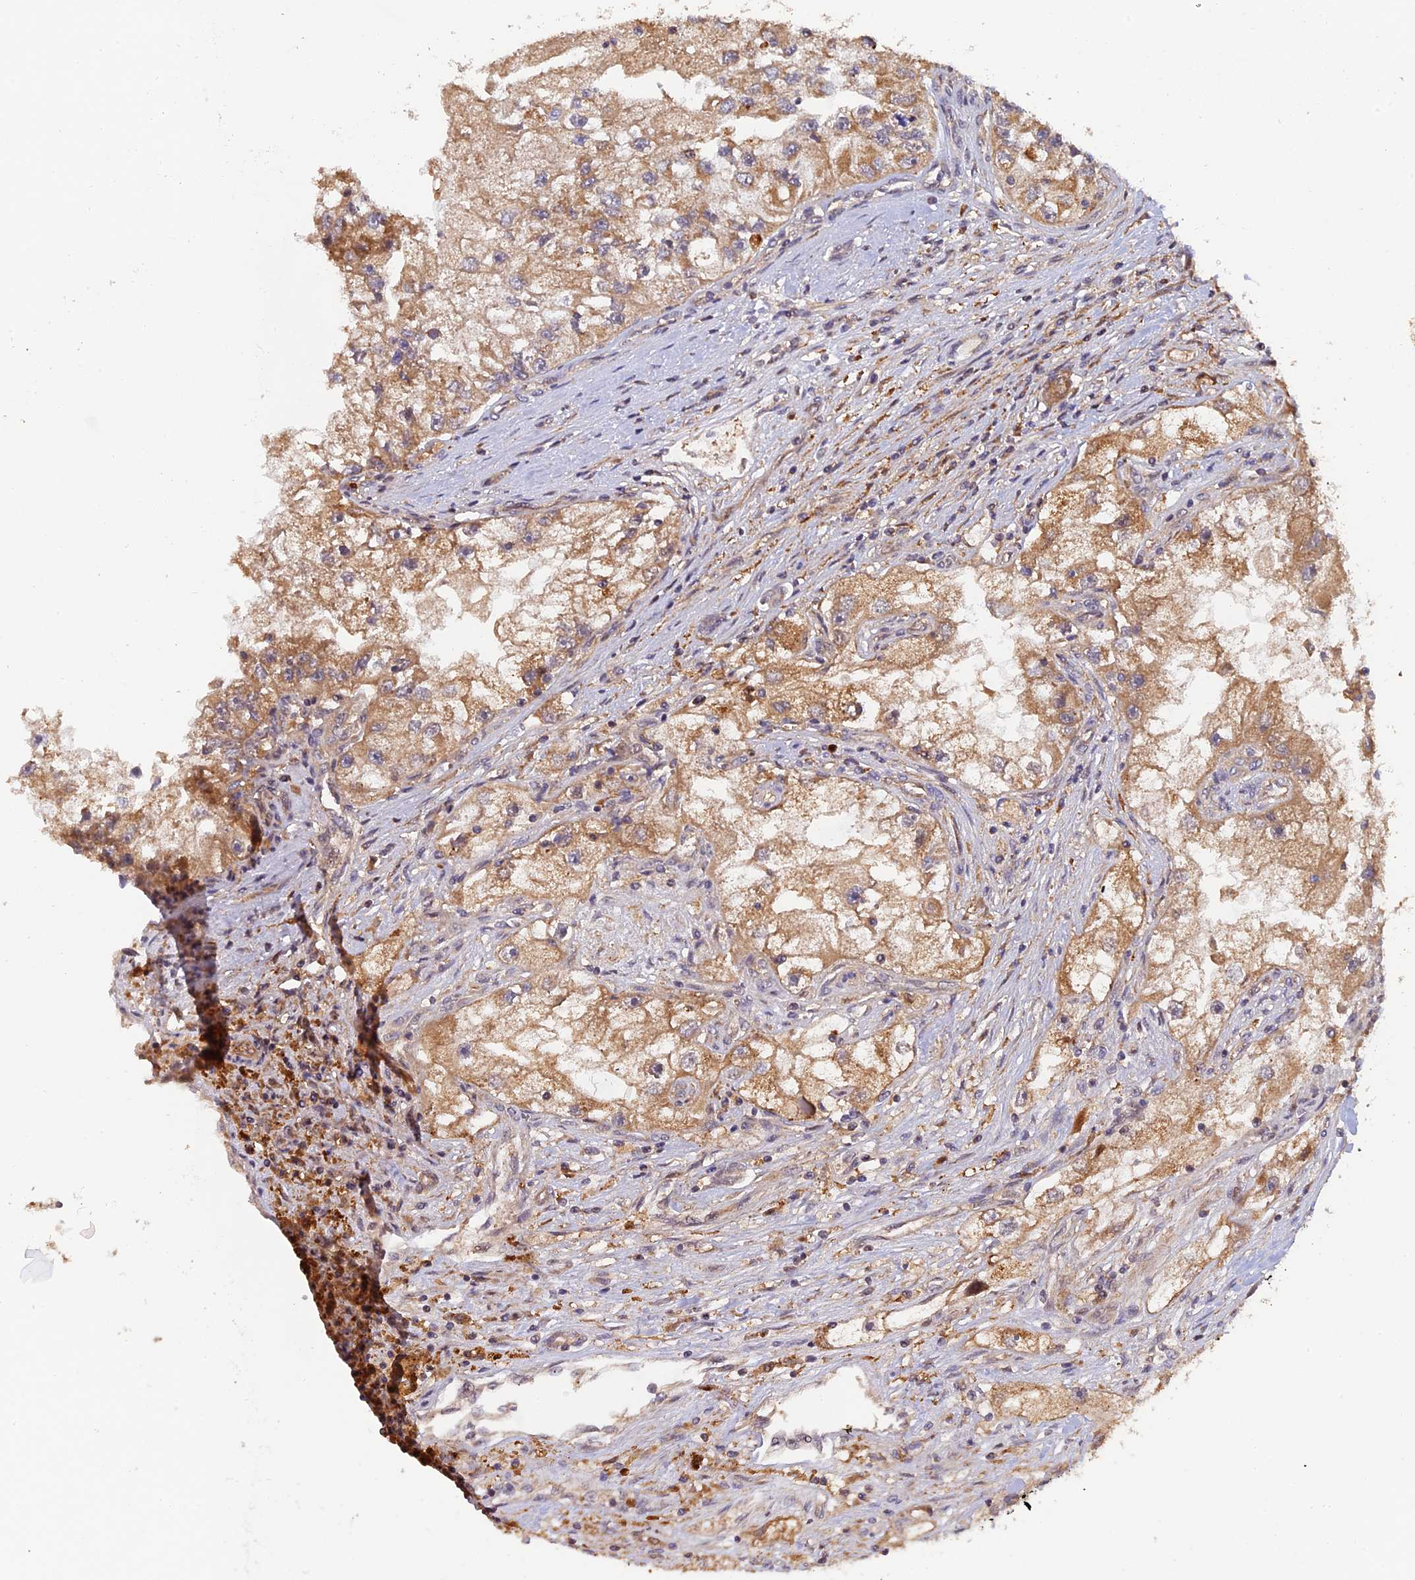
{"staining": {"intensity": "moderate", "quantity": ">75%", "location": "cytoplasmic/membranous"}, "tissue": "renal cancer", "cell_type": "Tumor cells", "image_type": "cancer", "snomed": [{"axis": "morphology", "description": "Adenocarcinoma, NOS"}, {"axis": "topography", "description": "Kidney"}], "caption": "Immunohistochemistry (IHC) (DAB) staining of human renal cancer displays moderate cytoplasmic/membranous protein positivity in about >75% of tumor cells. (DAB = brown stain, brightfield microscopy at high magnification).", "gene": "ARL2BP", "patient": {"sex": "male", "age": 63}}